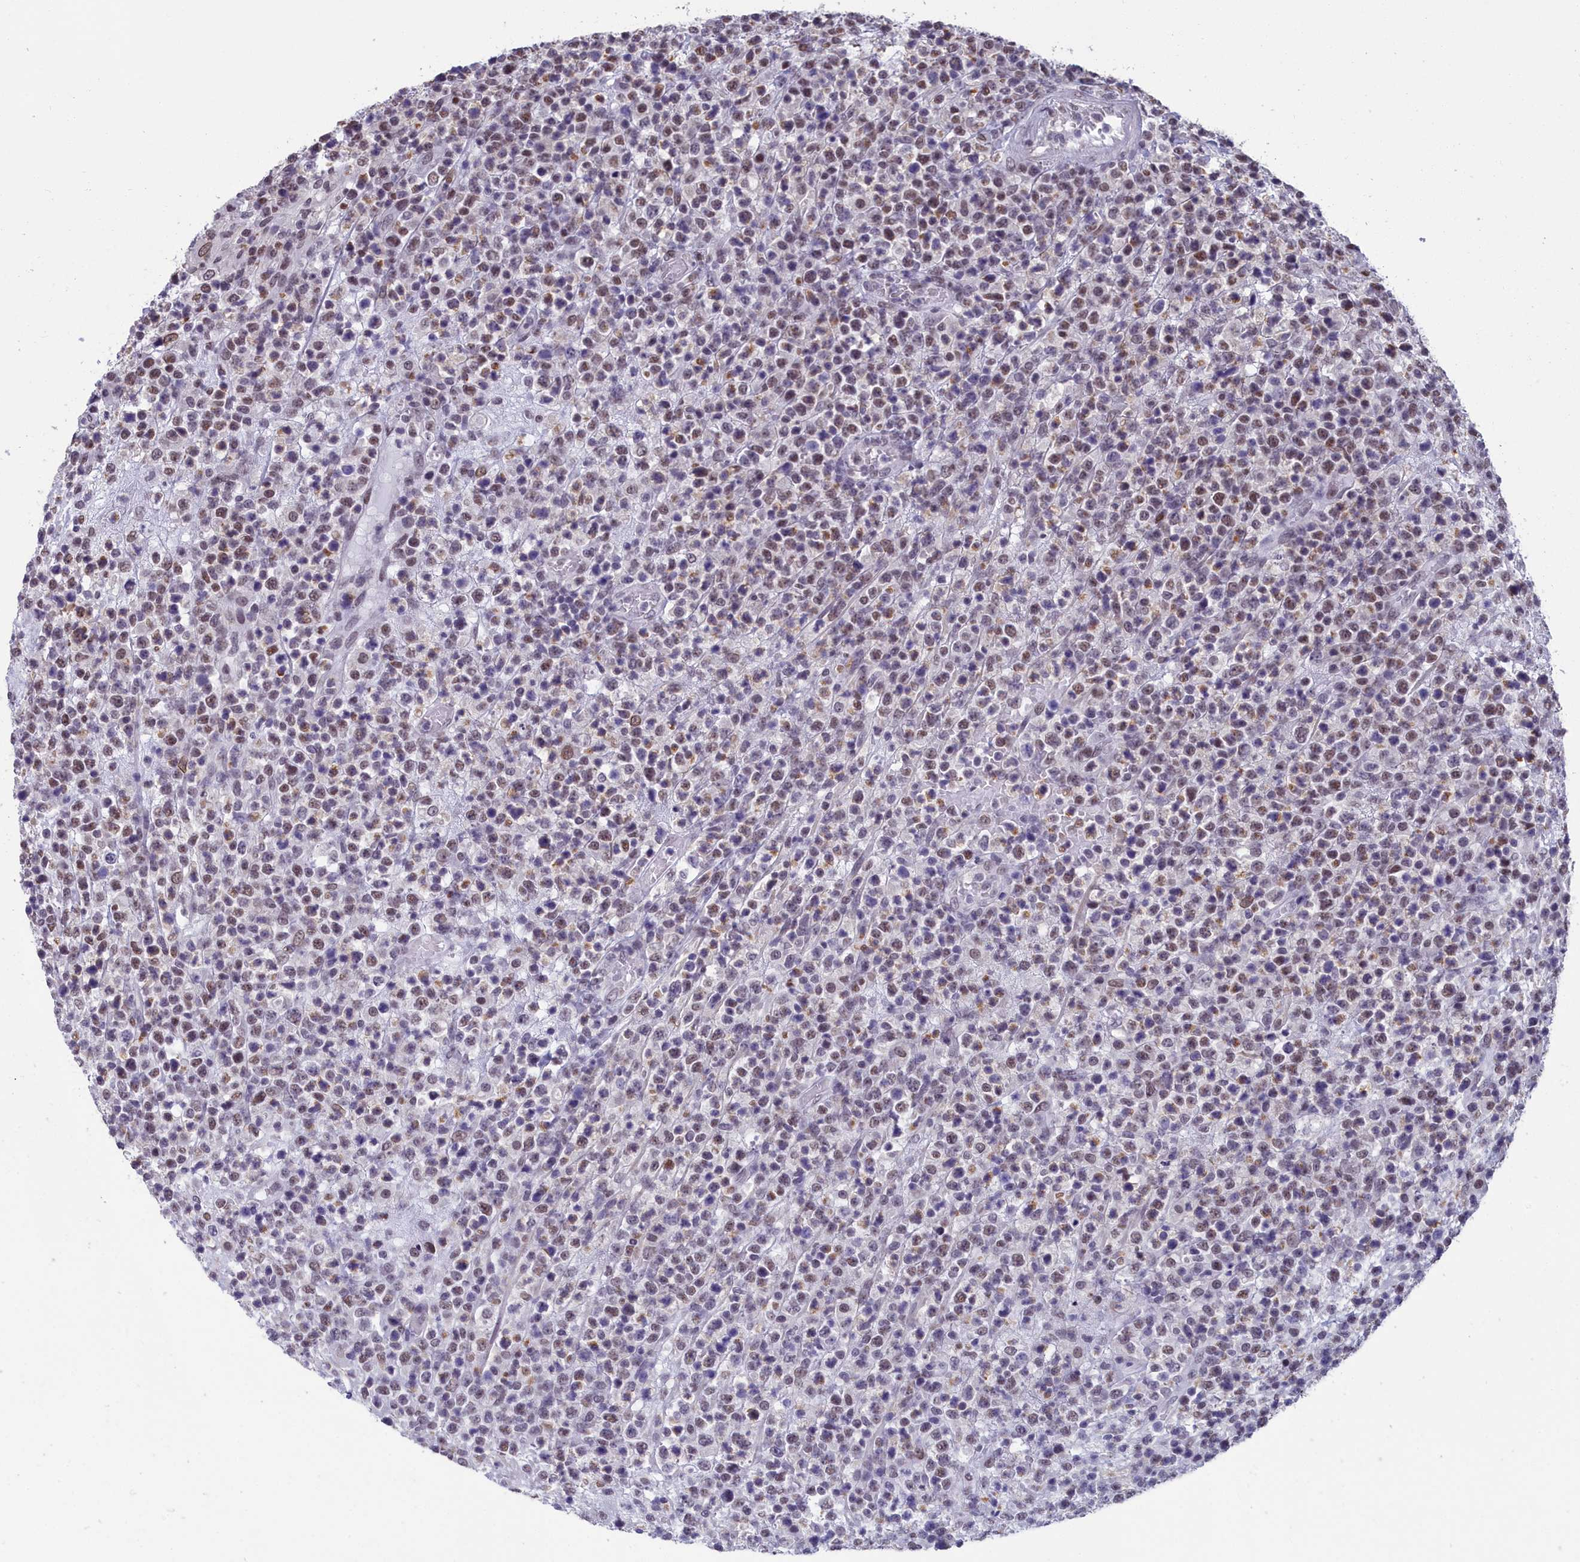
{"staining": {"intensity": "weak", "quantity": "25%-75%", "location": "nuclear"}, "tissue": "lymphoma", "cell_type": "Tumor cells", "image_type": "cancer", "snomed": [{"axis": "morphology", "description": "Malignant lymphoma, non-Hodgkin's type, High grade"}, {"axis": "topography", "description": "Colon"}], "caption": "A high-resolution micrograph shows IHC staining of high-grade malignant lymphoma, non-Hodgkin's type, which shows weak nuclear positivity in approximately 25%-75% of tumor cells.", "gene": "CCDC97", "patient": {"sex": "female", "age": 53}}